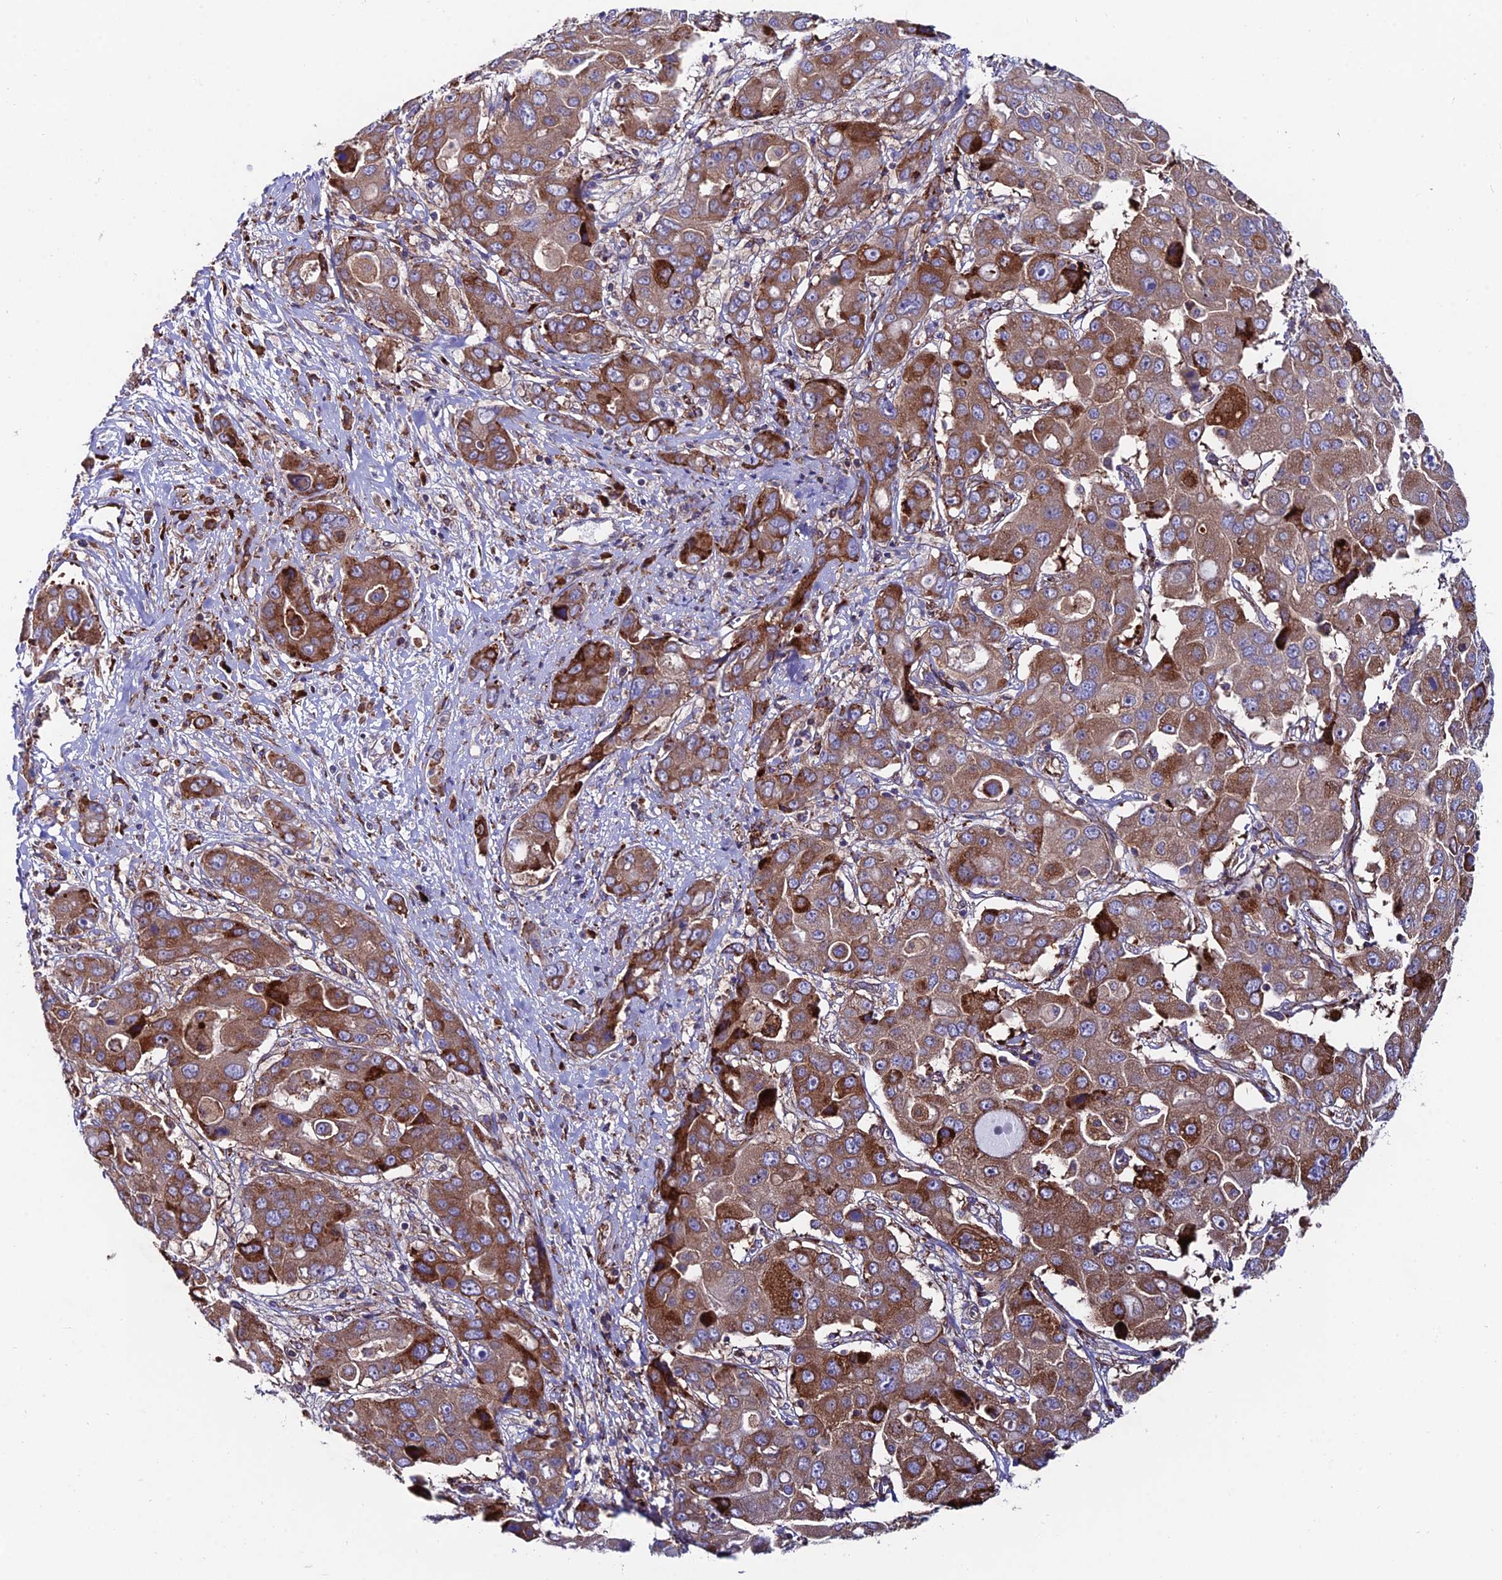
{"staining": {"intensity": "strong", "quantity": ">75%", "location": "cytoplasmic/membranous"}, "tissue": "liver cancer", "cell_type": "Tumor cells", "image_type": "cancer", "snomed": [{"axis": "morphology", "description": "Cholangiocarcinoma"}, {"axis": "topography", "description": "Liver"}], "caption": "A high amount of strong cytoplasmic/membranous staining is present in about >75% of tumor cells in liver cancer tissue. The protein is stained brown, and the nuclei are stained in blue (DAB (3,3'-diaminobenzidine) IHC with brightfield microscopy, high magnification).", "gene": "EIF3K", "patient": {"sex": "male", "age": 67}}